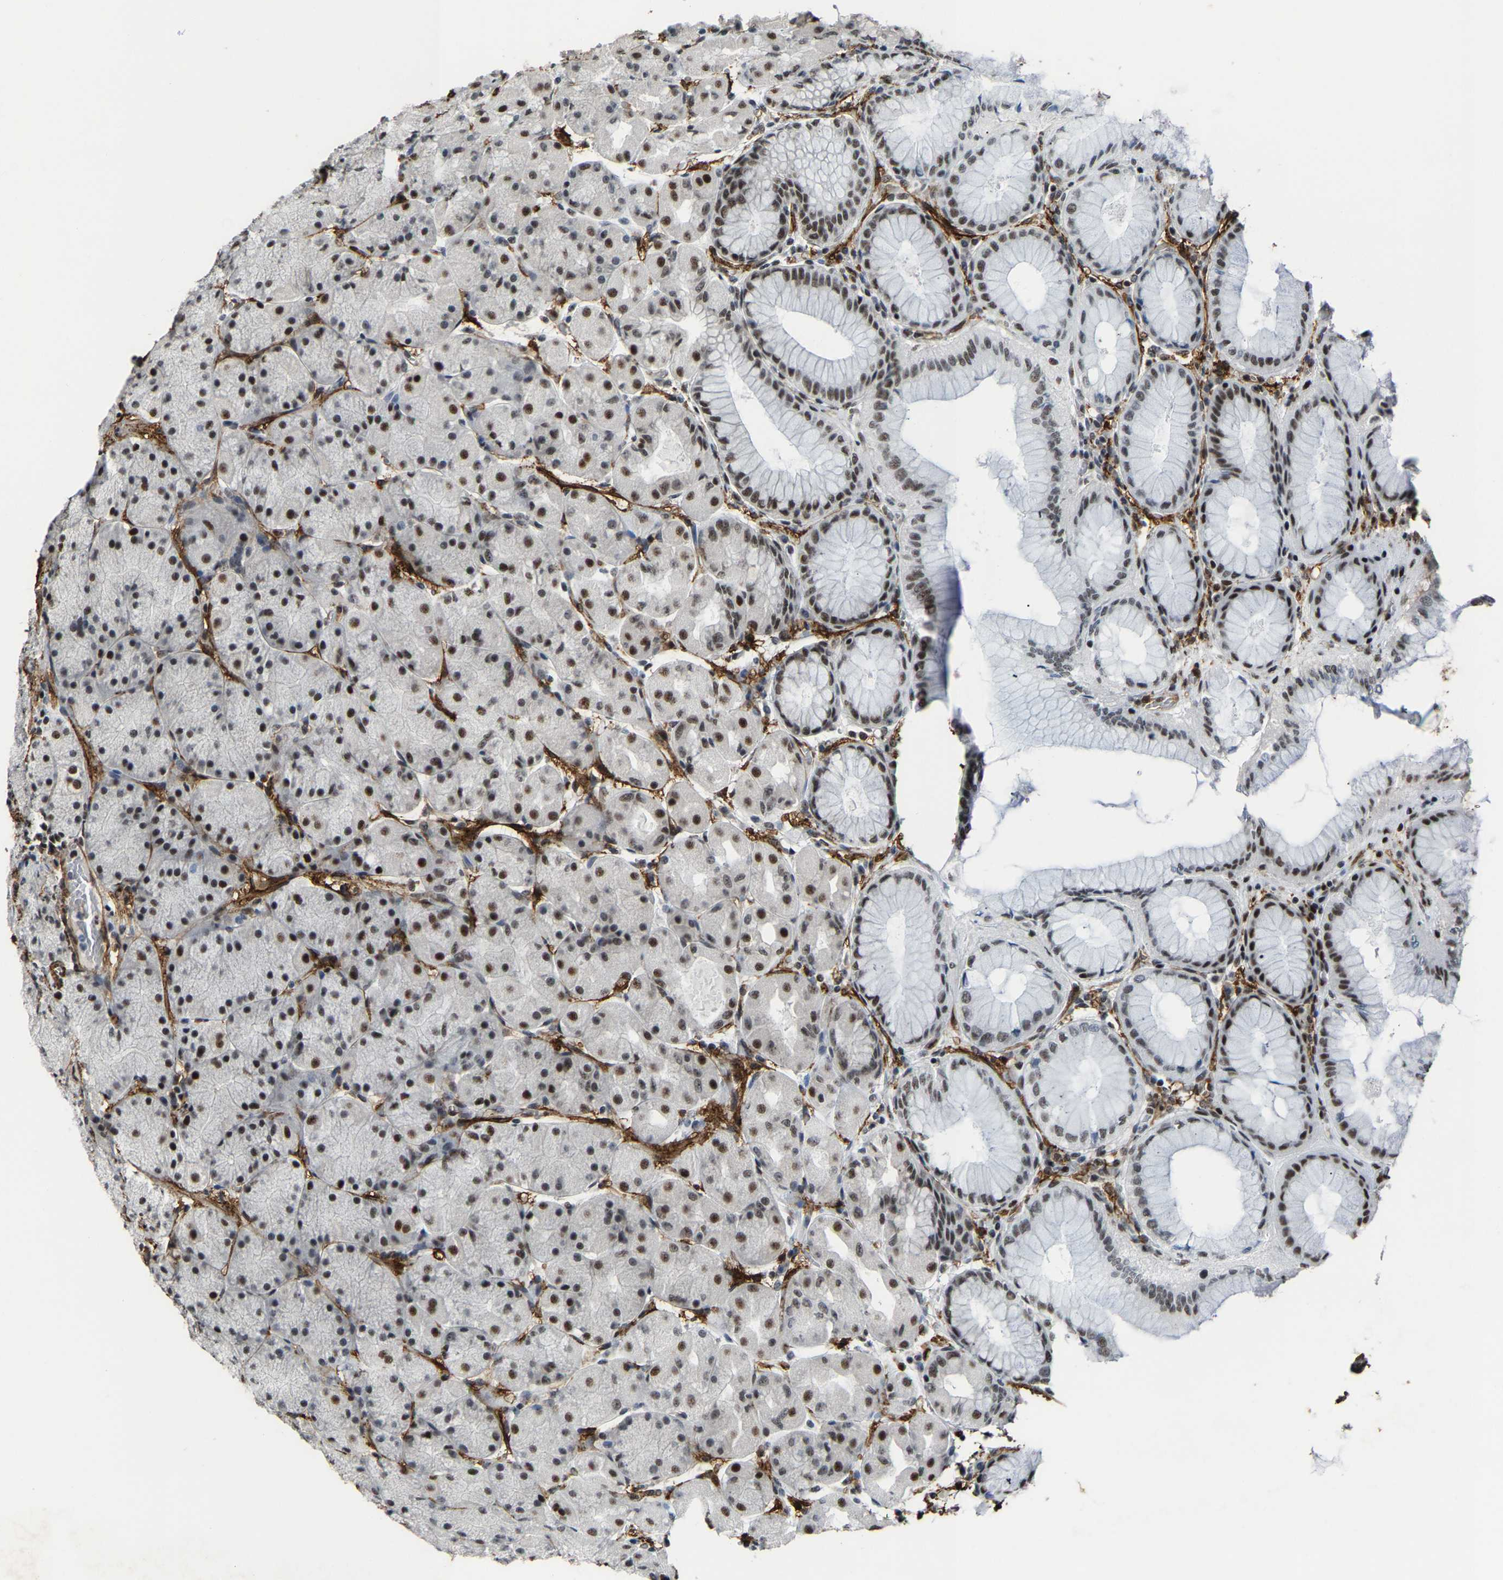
{"staining": {"intensity": "strong", "quantity": ">75%", "location": "nuclear"}, "tissue": "stomach", "cell_type": "Glandular cells", "image_type": "normal", "snomed": [{"axis": "morphology", "description": "Normal tissue, NOS"}, {"axis": "topography", "description": "Stomach, upper"}], "caption": "Immunohistochemical staining of normal human stomach shows >75% levels of strong nuclear protein expression in approximately >75% of glandular cells. (Brightfield microscopy of DAB IHC at high magnification).", "gene": "DDX5", "patient": {"sex": "female", "age": 56}}